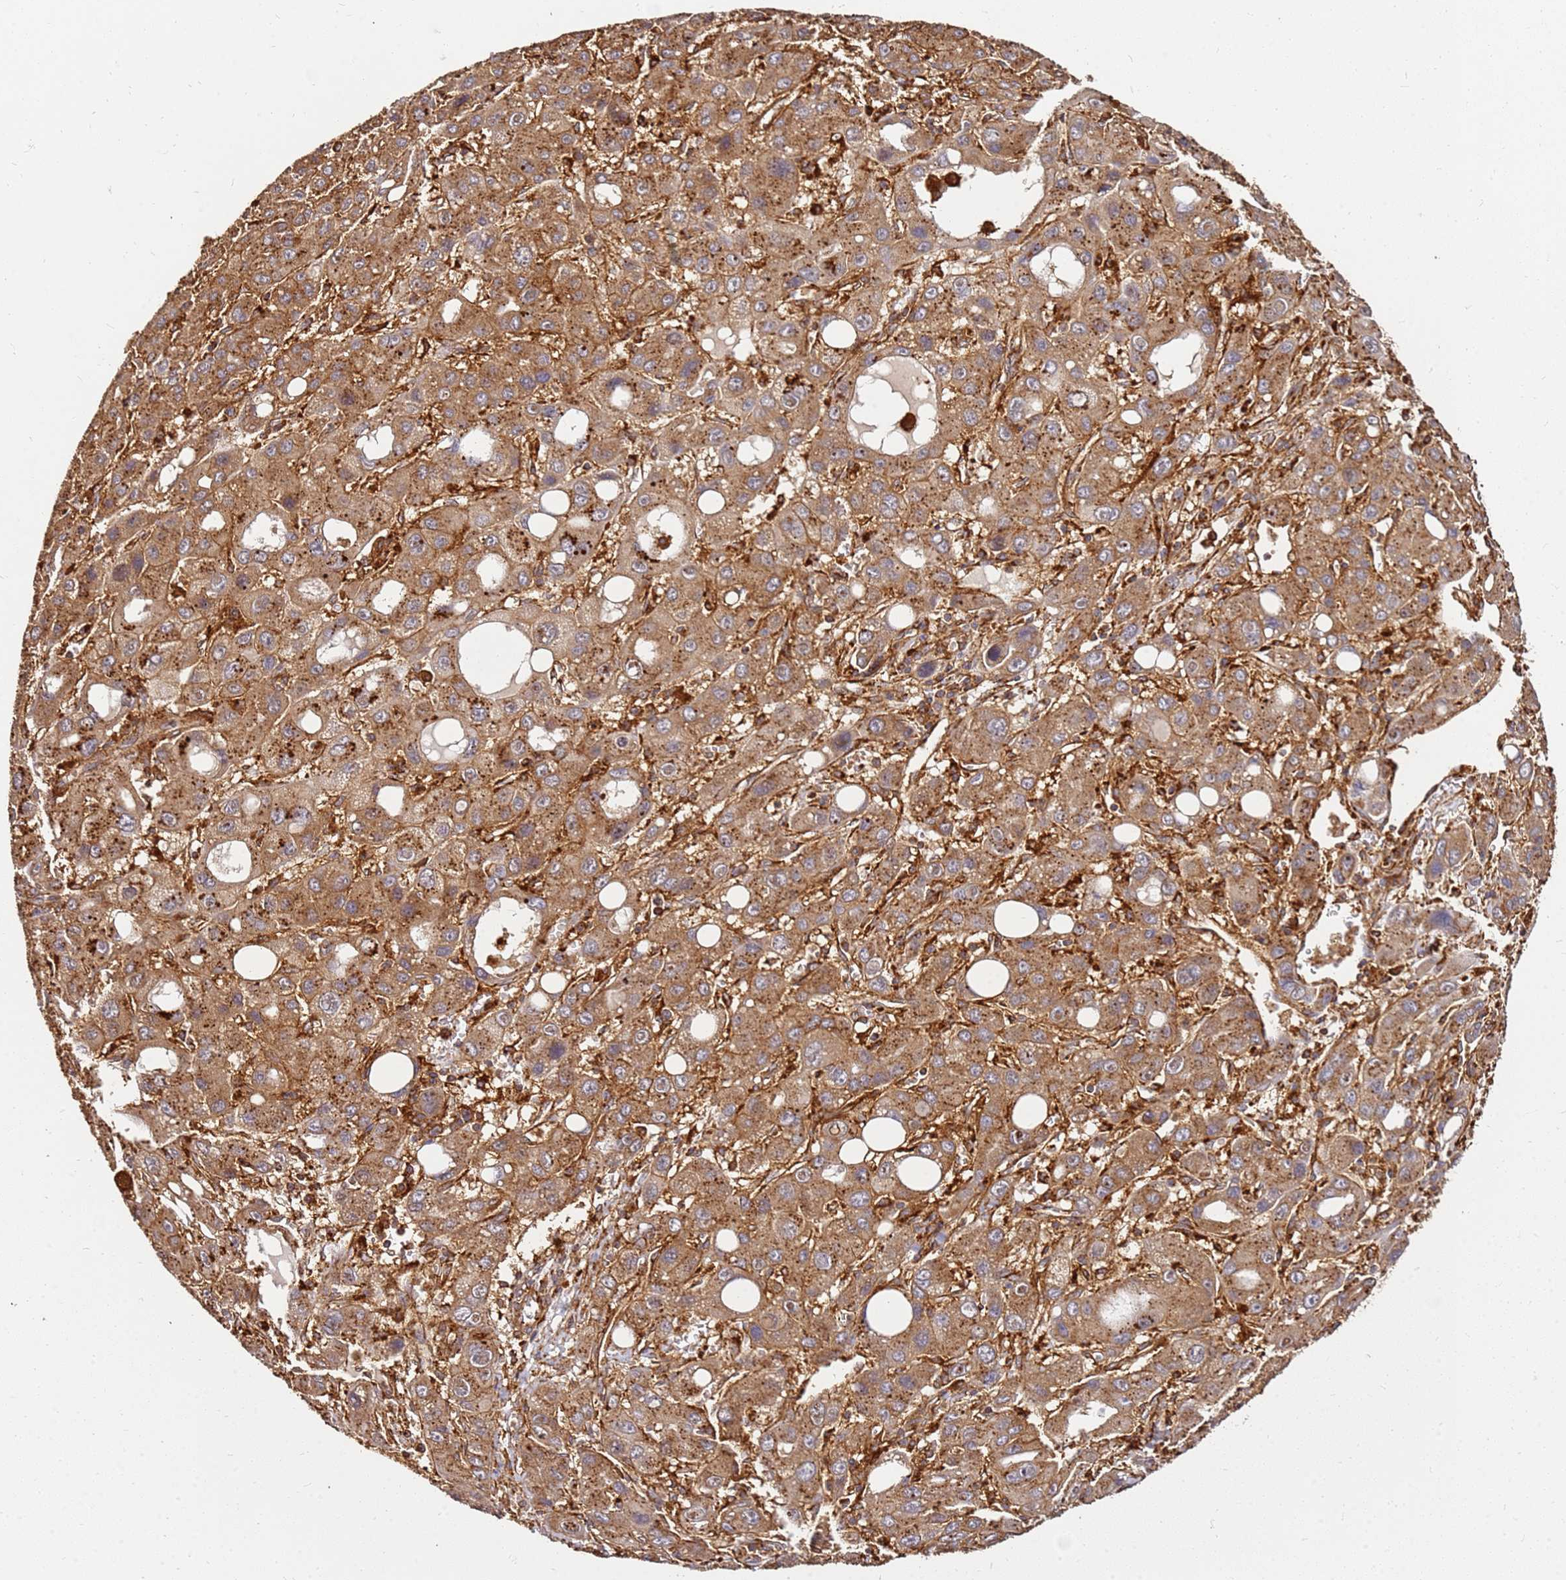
{"staining": {"intensity": "moderate", "quantity": ">75%", "location": "cytoplasmic/membranous"}, "tissue": "liver cancer", "cell_type": "Tumor cells", "image_type": "cancer", "snomed": [{"axis": "morphology", "description": "Carcinoma, Hepatocellular, NOS"}, {"axis": "topography", "description": "Liver"}], "caption": "Immunohistochemistry (IHC) micrograph of human liver cancer stained for a protein (brown), which shows medium levels of moderate cytoplasmic/membranous positivity in approximately >75% of tumor cells.", "gene": "DVL3", "patient": {"sex": "male", "age": 55}}